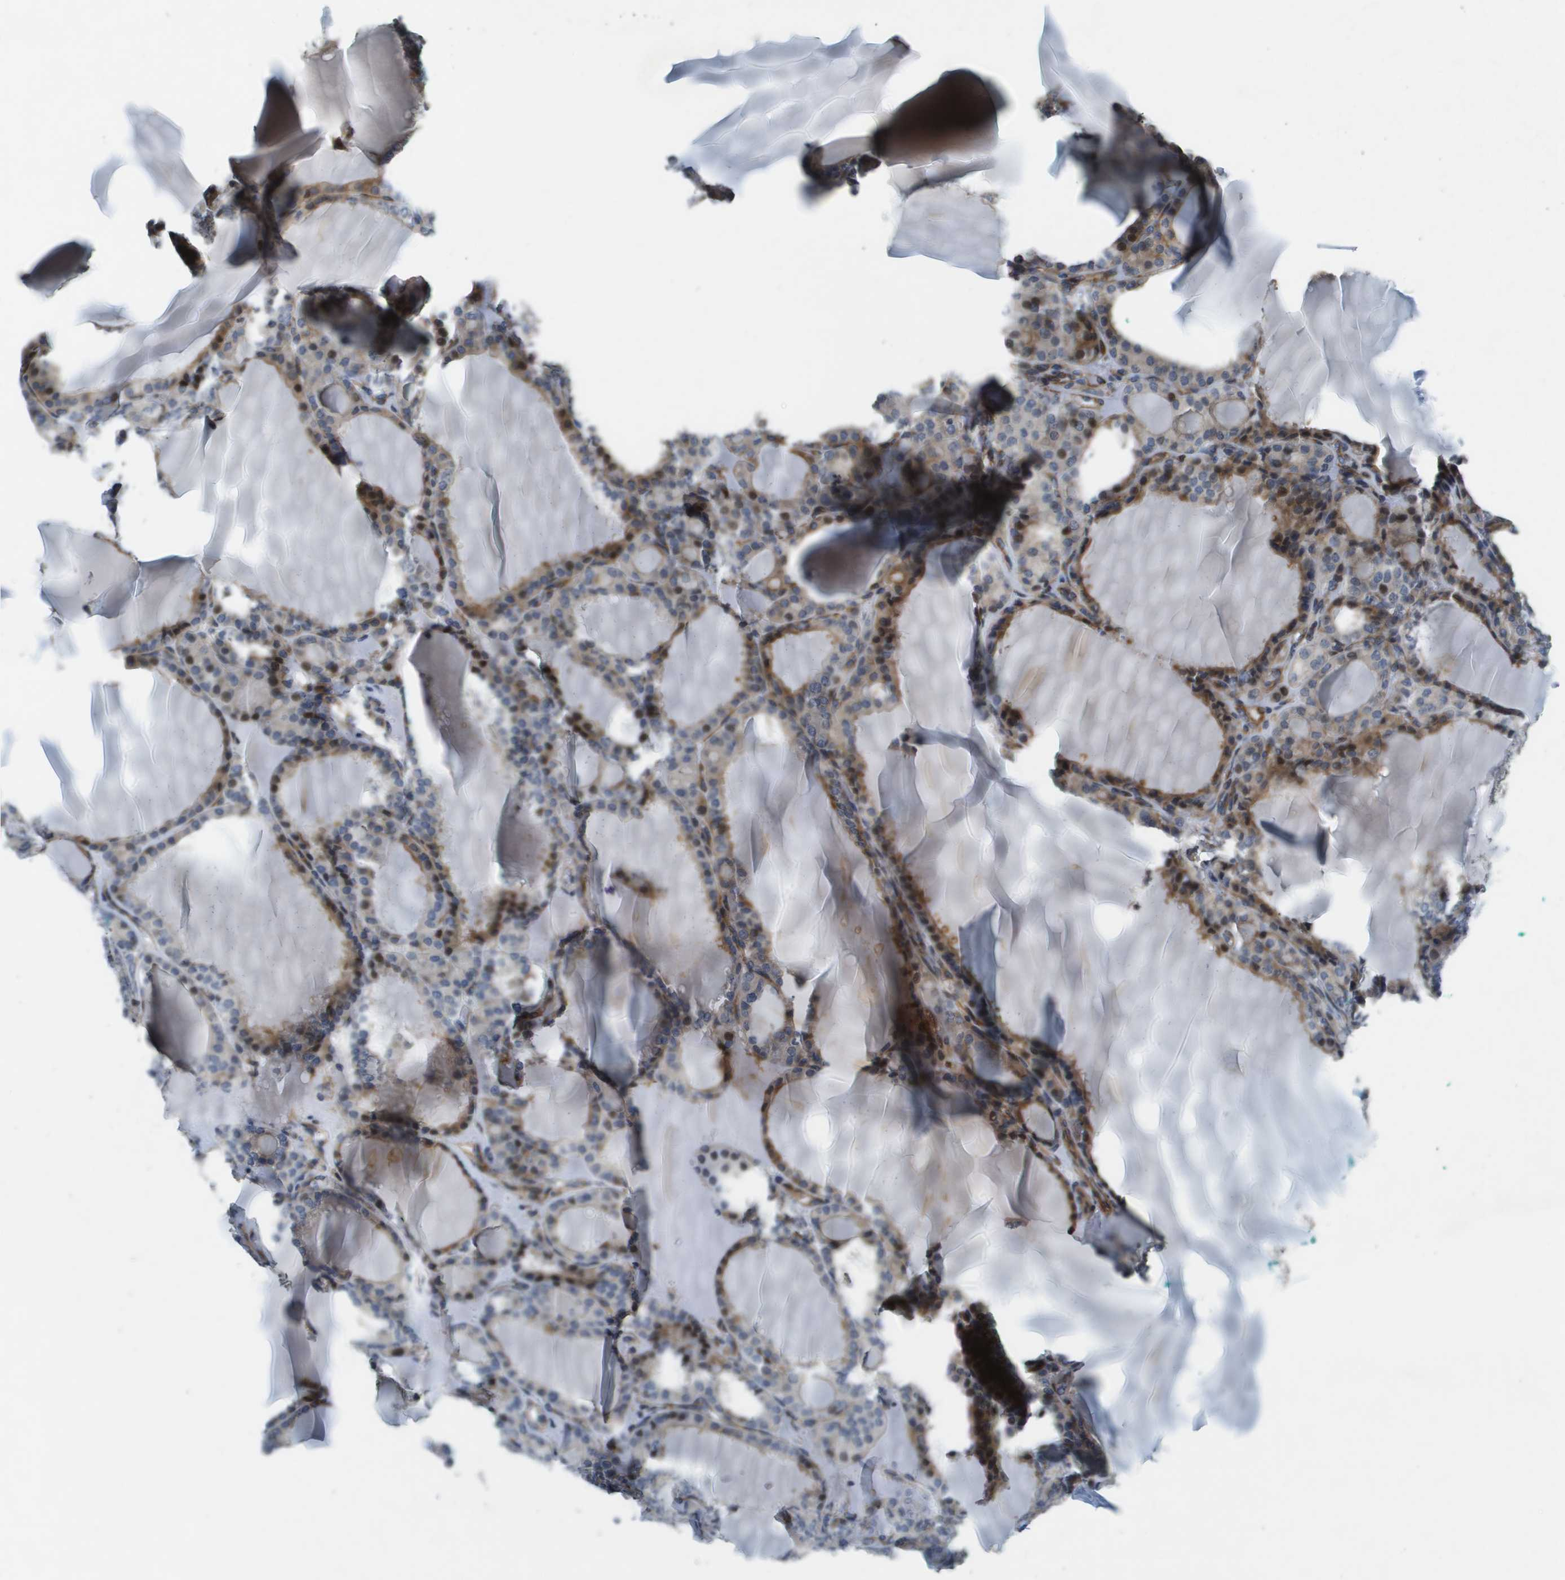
{"staining": {"intensity": "moderate", "quantity": ">75%", "location": "cytoplasmic/membranous,nuclear"}, "tissue": "thyroid gland", "cell_type": "Glandular cells", "image_type": "normal", "snomed": [{"axis": "morphology", "description": "Normal tissue, NOS"}, {"axis": "topography", "description": "Thyroid gland"}], "caption": "Moderate cytoplasmic/membranous,nuclear positivity is identified in about >75% of glandular cells in unremarkable thyroid gland. The staining was performed using DAB to visualize the protein expression in brown, while the nuclei were stained in blue with hematoxylin (Magnification: 20x).", "gene": "SCN4B", "patient": {"sex": "female", "age": 28}}